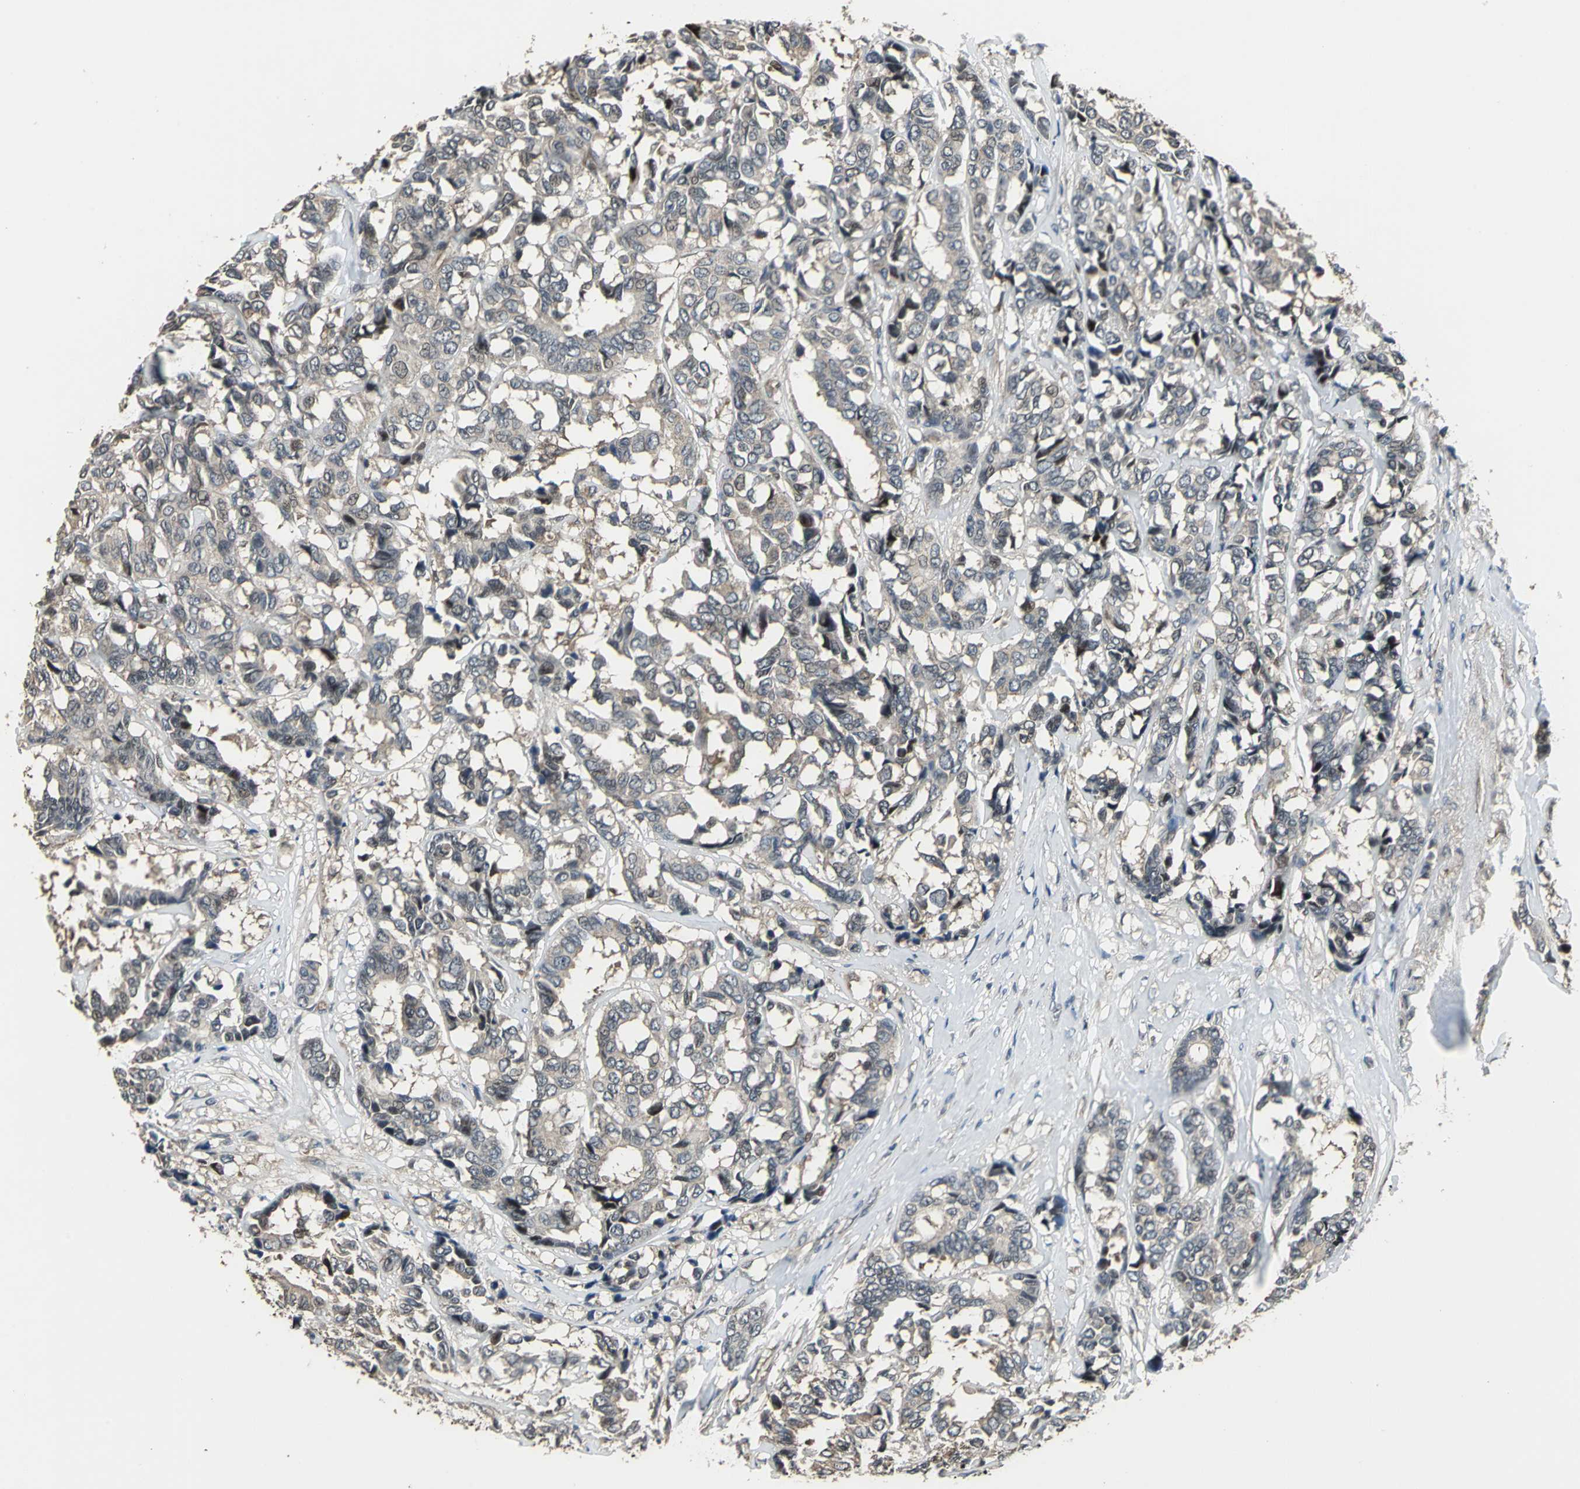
{"staining": {"intensity": "weak", "quantity": "25%-75%", "location": "cytoplasmic/membranous"}, "tissue": "breast cancer", "cell_type": "Tumor cells", "image_type": "cancer", "snomed": [{"axis": "morphology", "description": "Duct carcinoma"}, {"axis": "topography", "description": "Breast"}], "caption": "Breast cancer stained with DAB immunohistochemistry displays low levels of weak cytoplasmic/membranous positivity in about 25%-75% of tumor cells.", "gene": "PFDN1", "patient": {"sex": "female", "age": 87}}